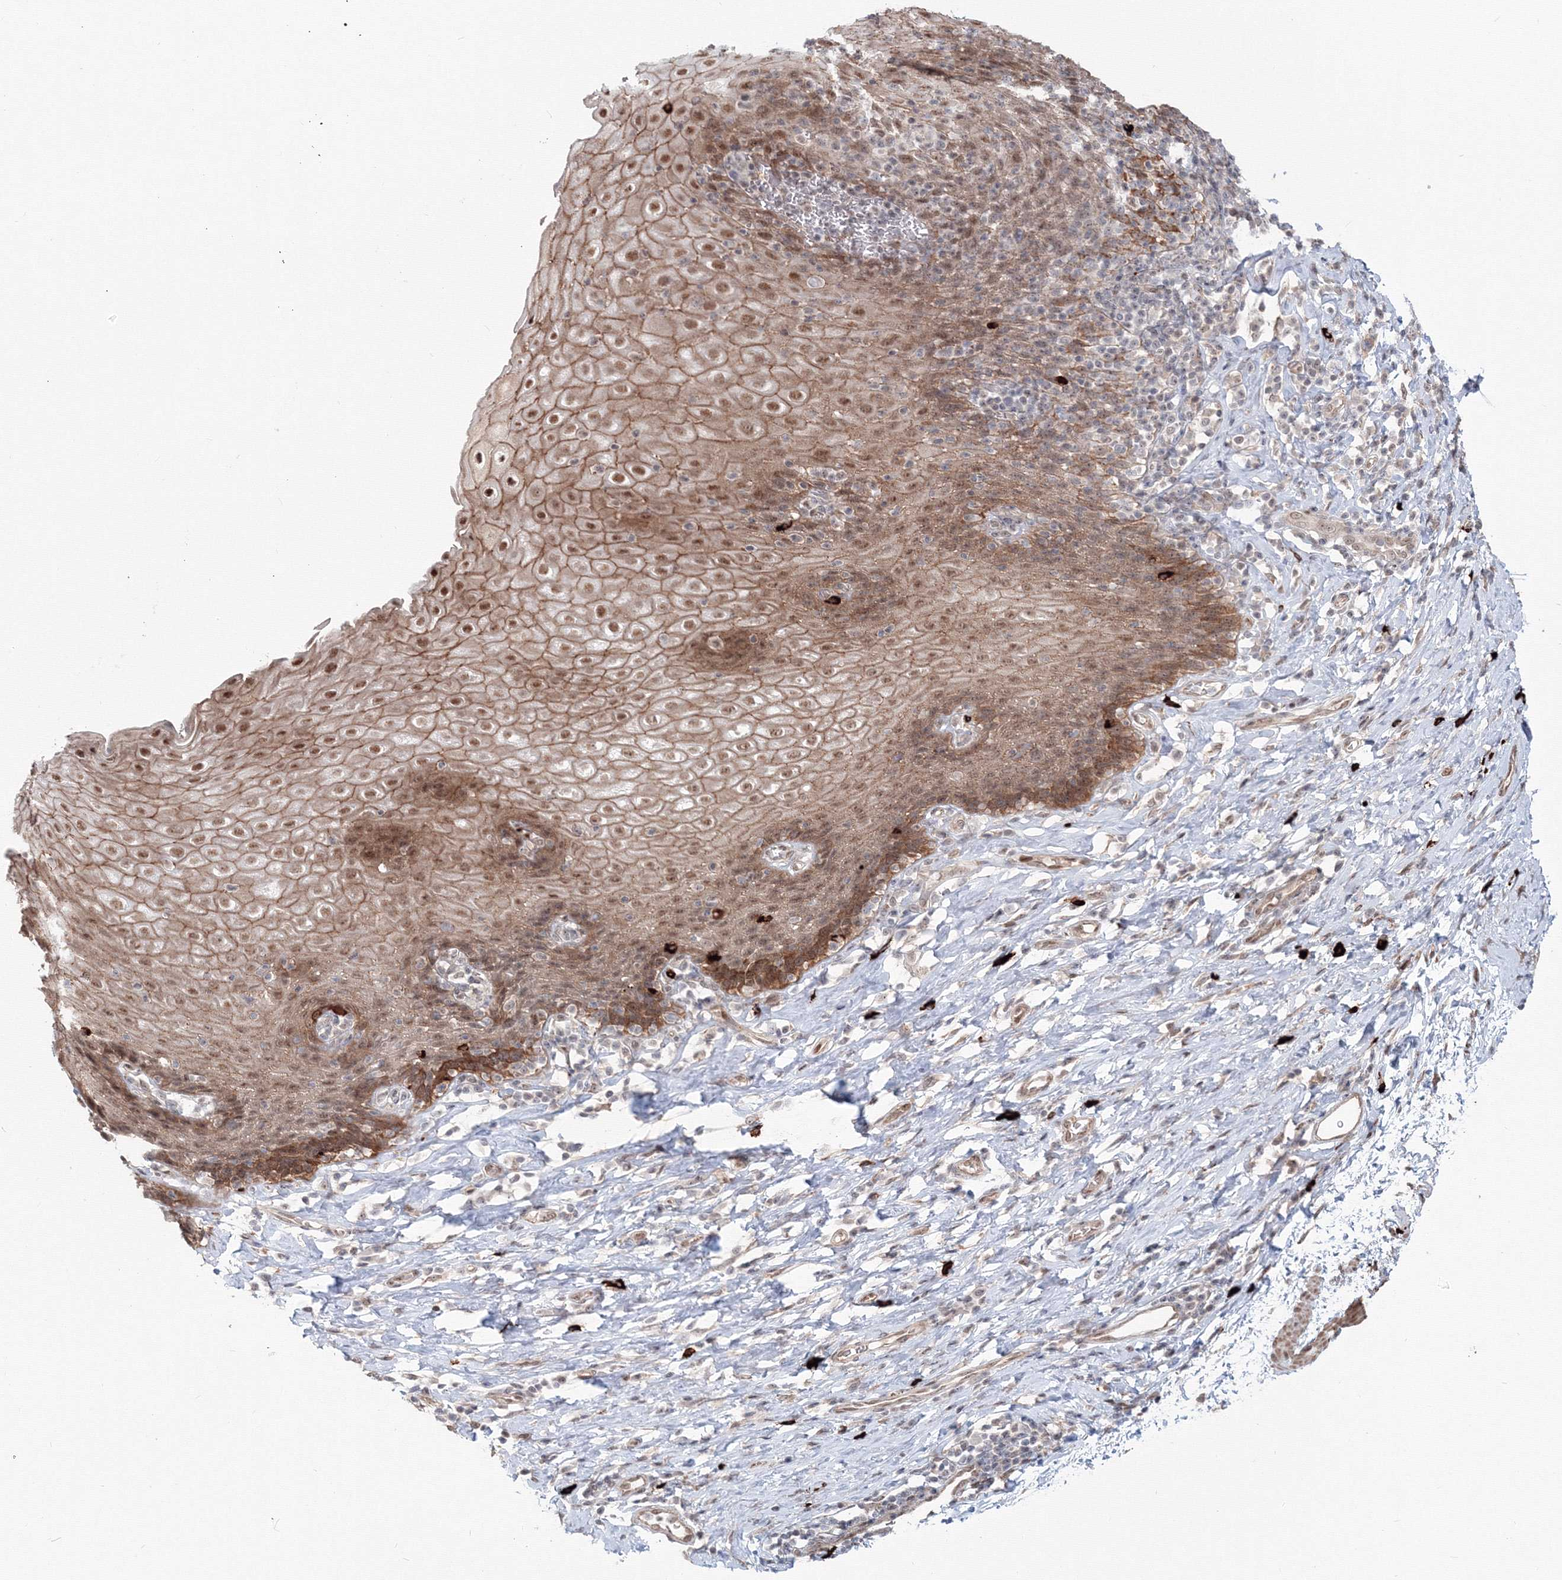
{"staining": {"intensity": "moderate", "quantity": ">75%", "location": "cytoplasmic/membranous,nuclear"}, "tissue": "esophagus", "cell_type": "Squamous epithelial cells", "image_type": "normal", "snomed": [{"axis": "morphology", "description": "Normal tissue, NOS"}, {"axis": "topography", "description": "Esophagus"}], "caption": "Protein expression analysis of unremarkable esophagus shows moderate cytoplasmic/membranous,nuclear positivity in about >75% of squamous epithelial cells. (DAB = brown stain, brightfield microscopy at high magnification).", "gene": "SH3PXD2A", "patient": {"sex": "female", "age": 61}}